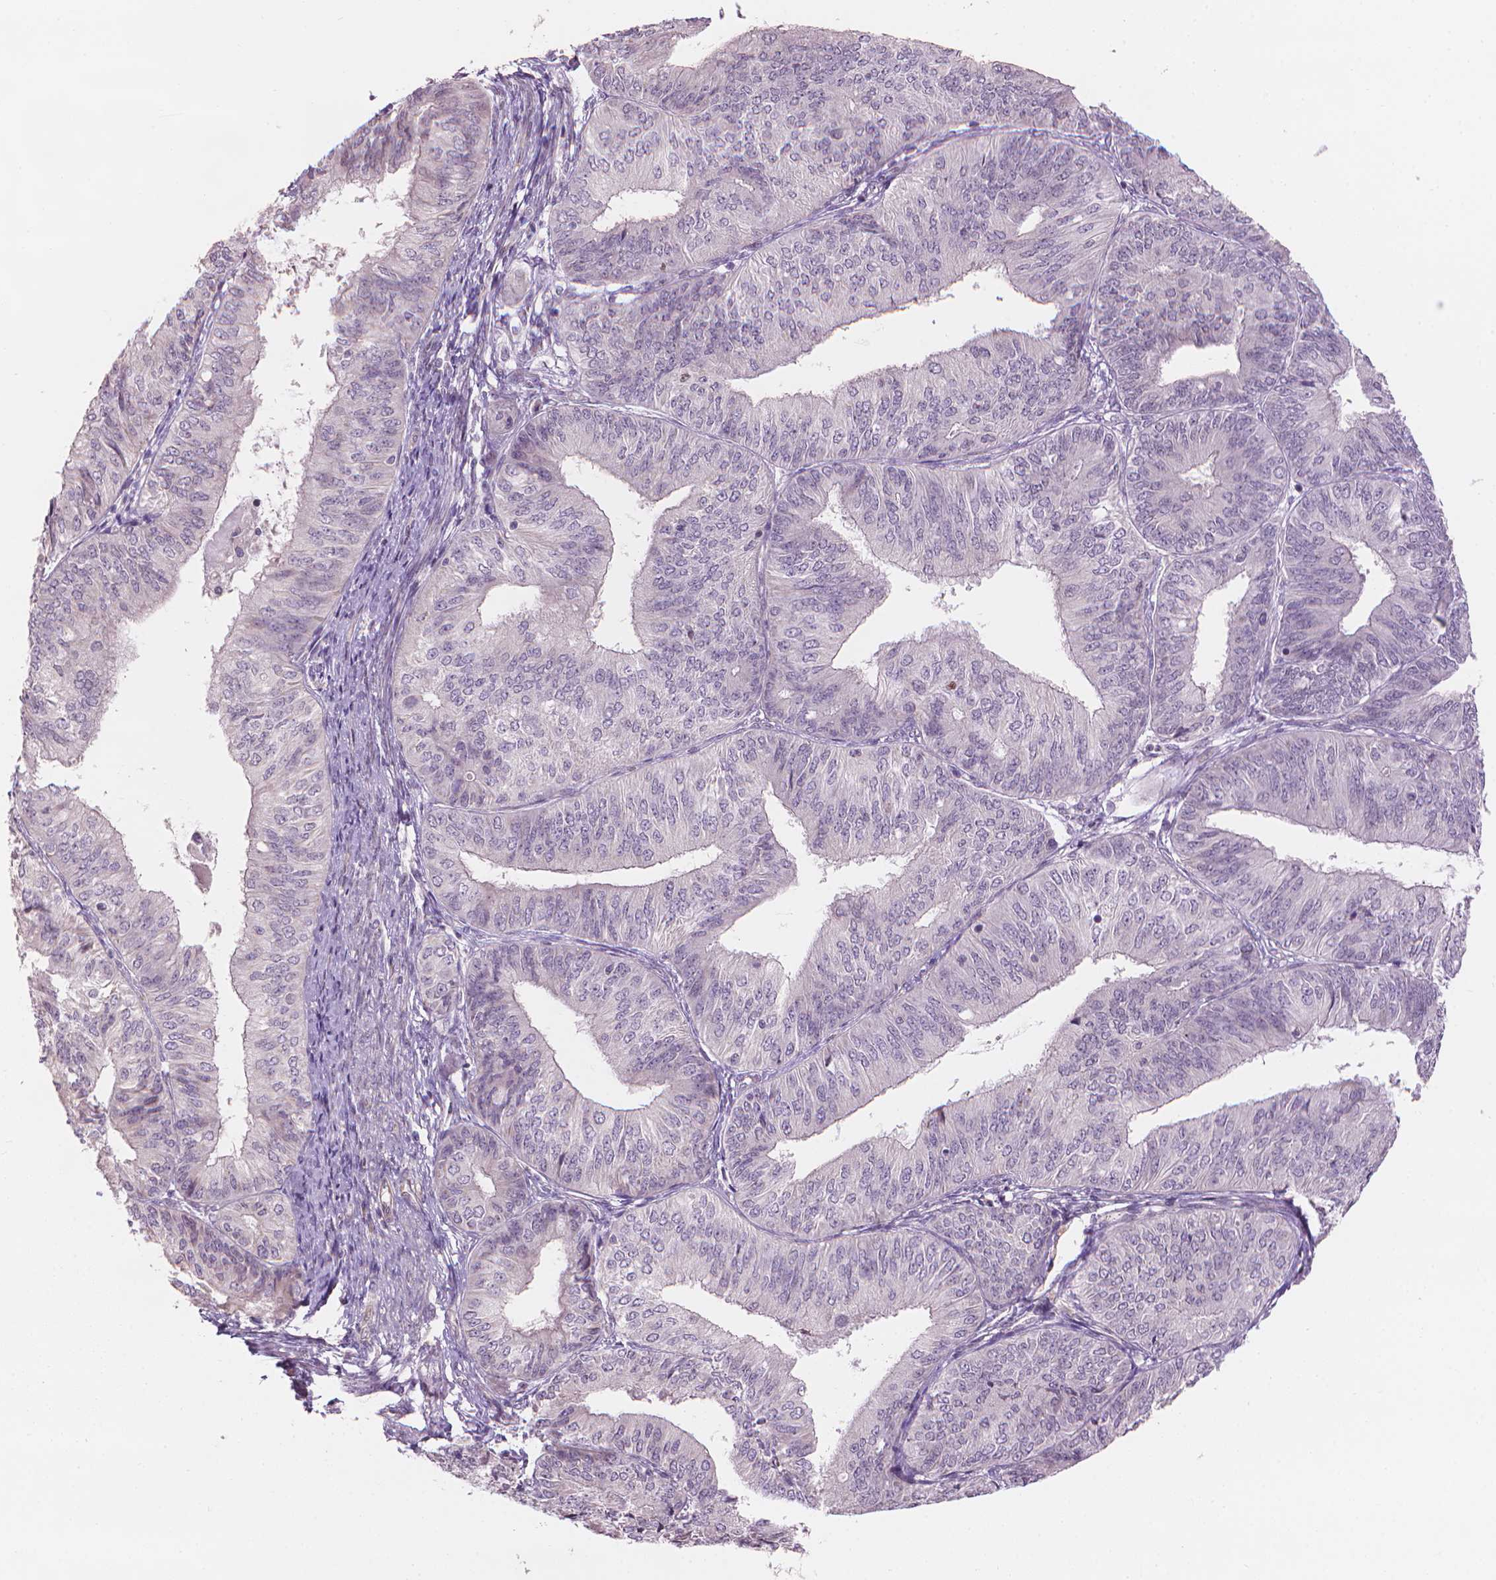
{"staining": {"intensity": "negative", "quantity": "none", "location": "none"}, "tissue": "endometrial cancer", "cell_type": "Tumor cells", "image_type": "cancer", "snomed": [{"axis": "morphology", "description": "Adenocarcinoma, NOS"}, {"axis": "topography", "description": "Endometrium"}], "caption": "High magnification brightfield microscopy of endometrial cancer (adenocarcinoma) stained with DAB (3,3'-diaminobenzidine) (brown) and counterstained with hematoxylin (blue): tumor cells show no significant positivity.", "gene": "IFFO1", "patient": {"sex": "female", "age": 58}}